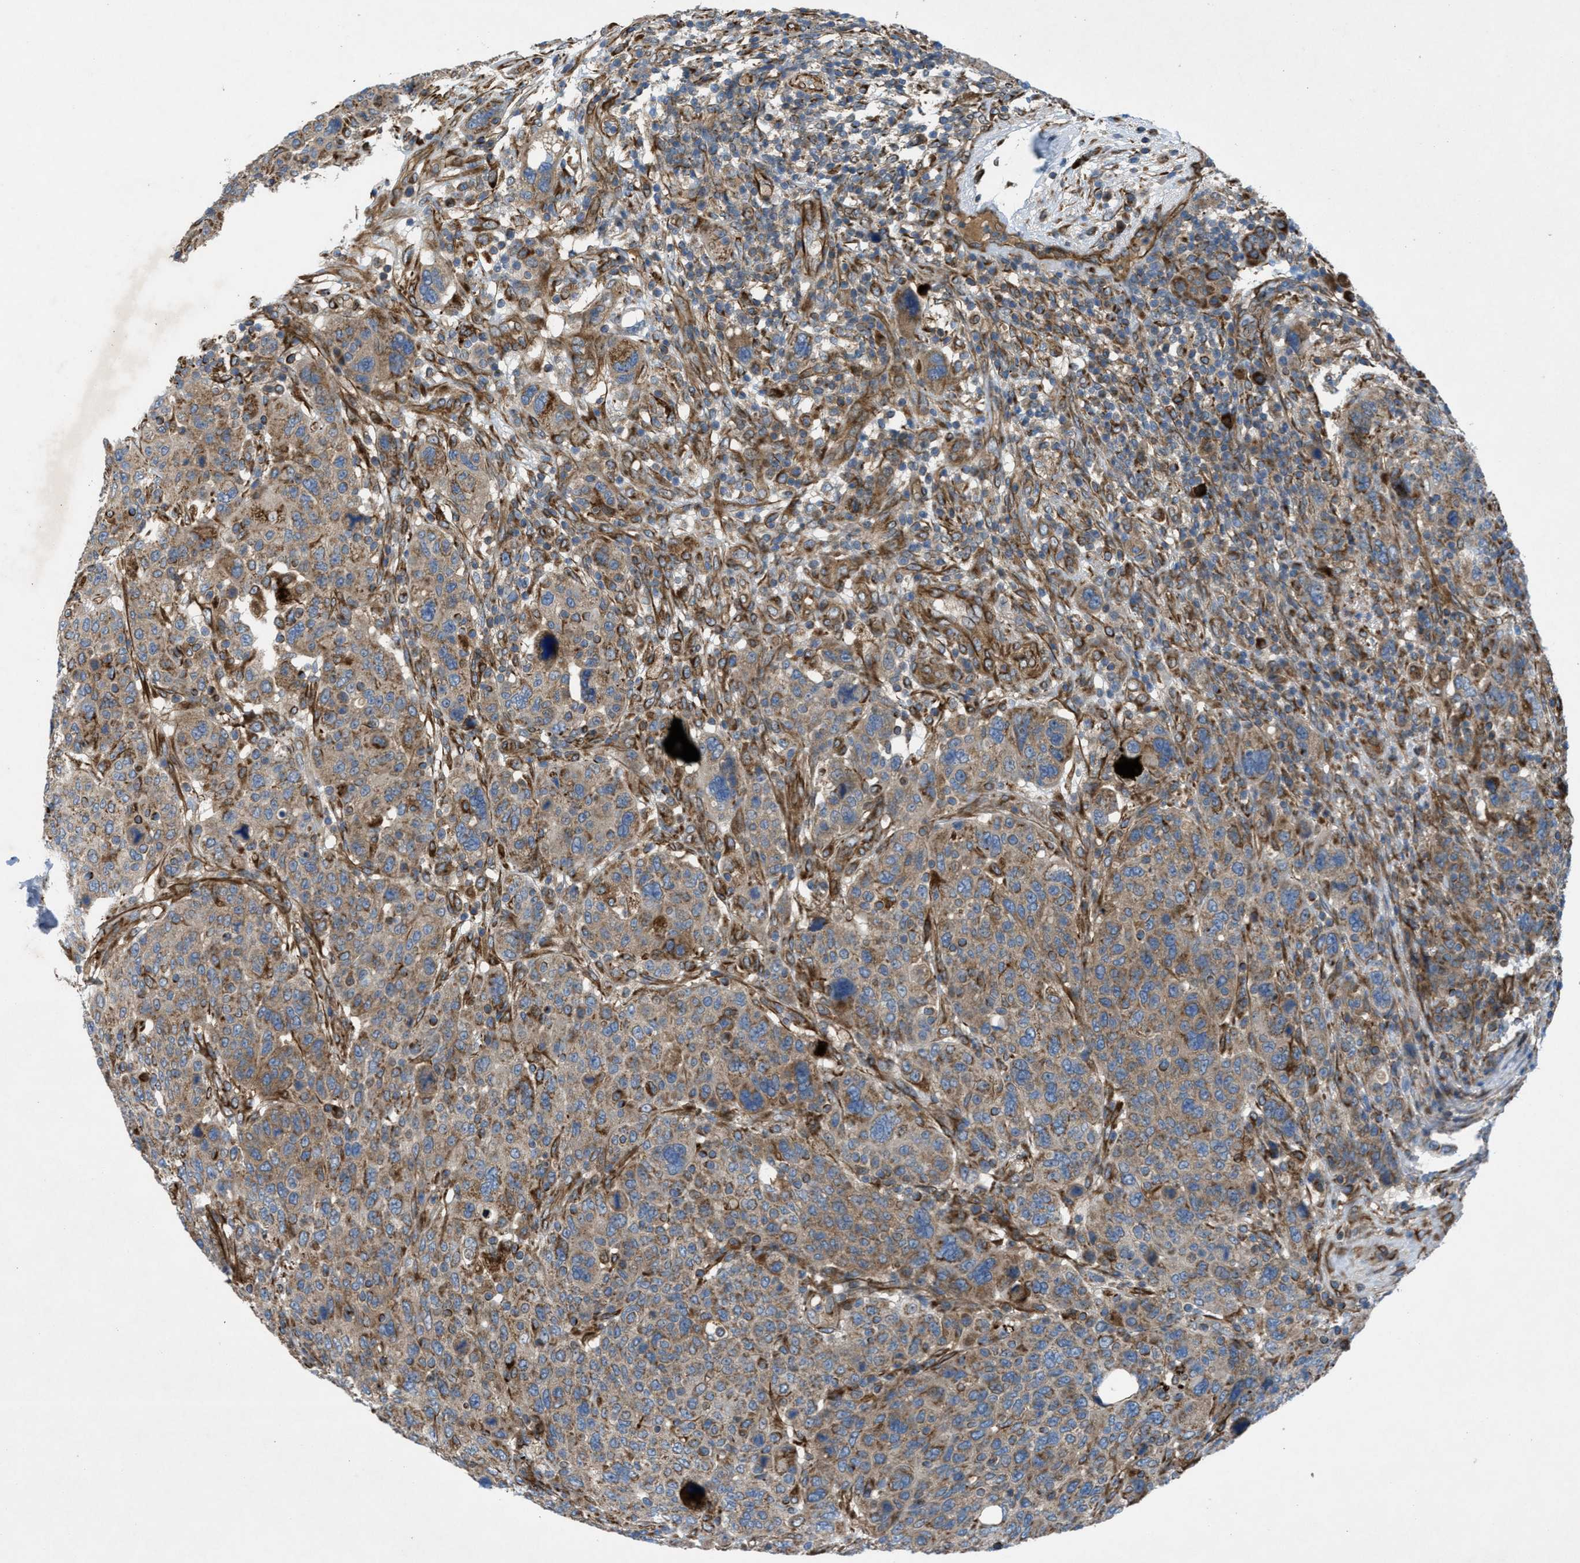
{"staining": {"intensity": "moderate", "quantity": ">75%", "location": "cytoplasmic/membranous"}, "tissue": "breast cancer", "cell_type": "Tumor cells", "image_type": "cancer", "snomed": [{"axis": "morphology", "description": "Duct carcinoma"}, {"axis": "topography", "description": "Breast"}], "caption": "A histopathology image showing moderate cytoplasmic/membranous staining in about >75% of tumor cells in breast intraductal carcinoma, as visualized by brown immunohistochemical staining.", "gene": "SLC6A9", "patient": {"sex": "female", "age": 37}}